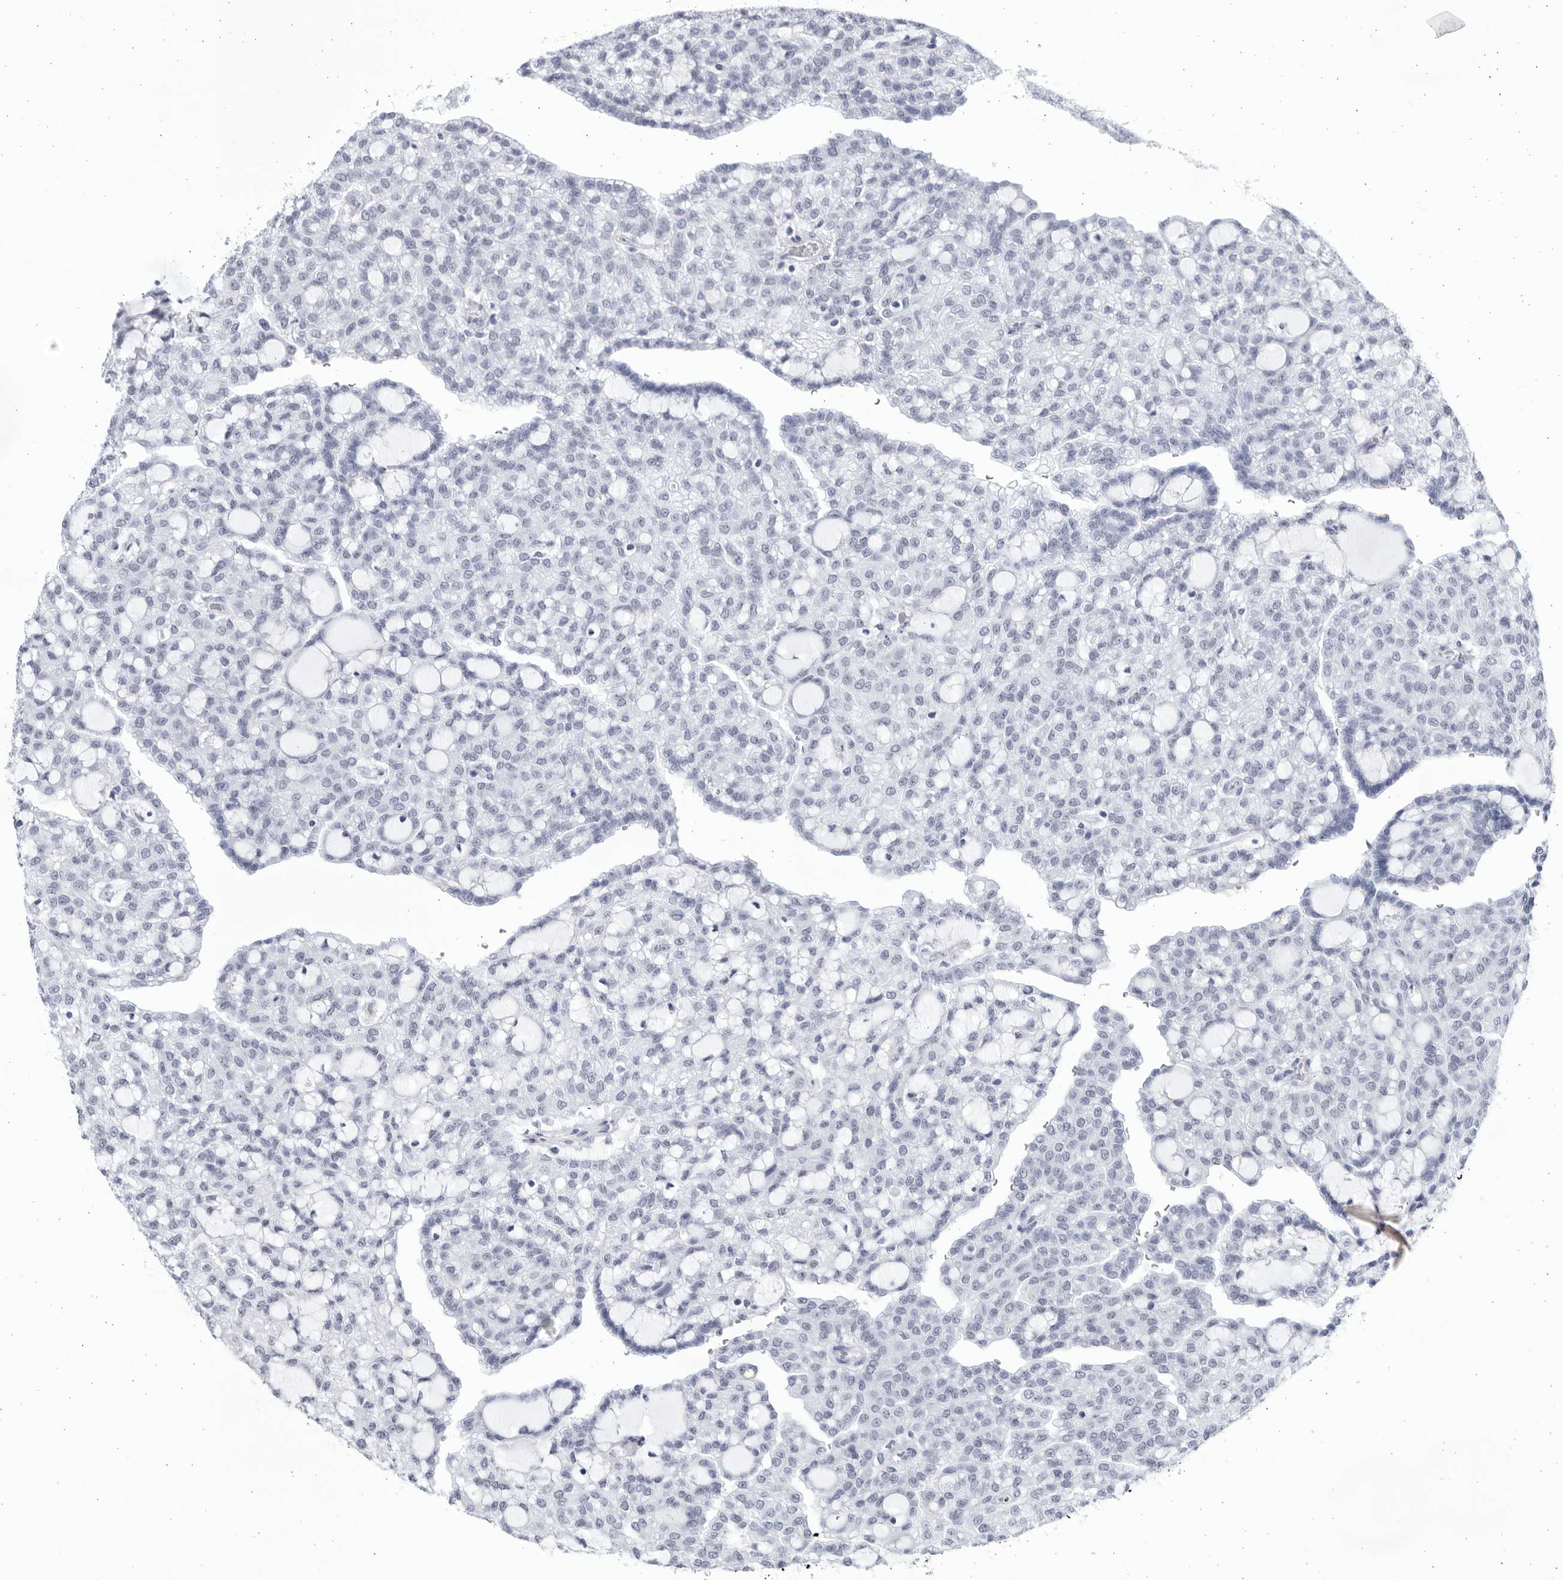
{"staining": {"intensity": "negative", "quantity": "none", "location": "none"}, "tissue": "renal cancer", "cell_type": "Tumor cells", "image_type": "cancer", "snomed": [{"axis": "morphology", "description": "Adenocarcinoma, NOS"}, {"axis": "topography", "description": "Kidney"}], "caption": "The photomicrograph demonstrates no staining of tumor cells in renal cancer.", "gene": "CCDC181", "patient": {"sex": "male", "age": 63}}